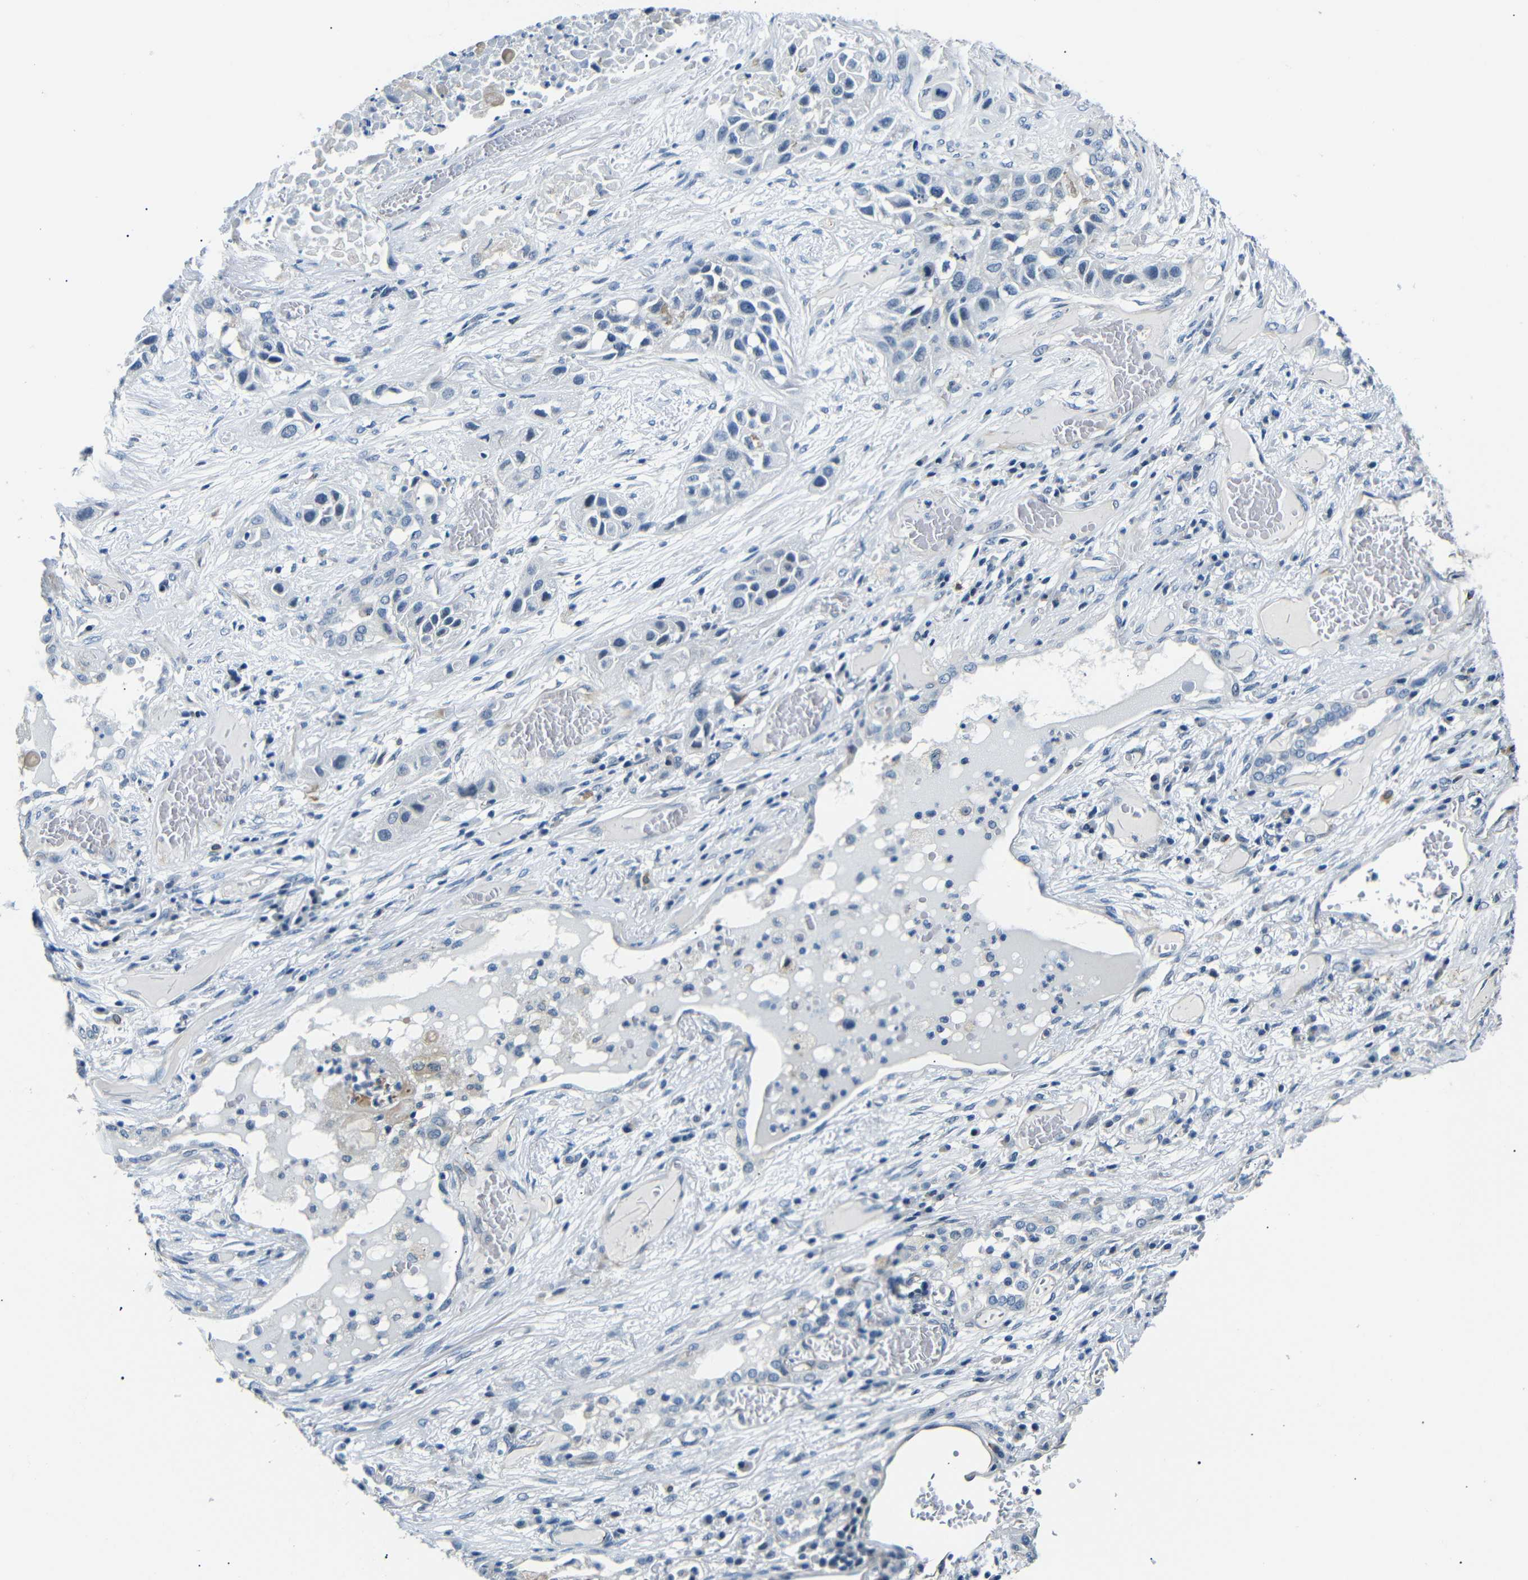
{"staining": {"intensity": "negative", "quantity": "none", "location": "none"}, "tissue": "lung cancer", "cell_type": "Tumor cells", "image_type": "cancer", "snomed": [{"axis": "morphology", "description": "Squamous cell carcinoma, NOS"}, {"axis": "topography", "description": "Lung"}], "caption": "A high-resolution image shows immunohistochemistry staining of lung cancer, which displays no significant staining in tumor cells.", "gene": "TAFA1", "patient": {"sex": "male", "age": 71}}